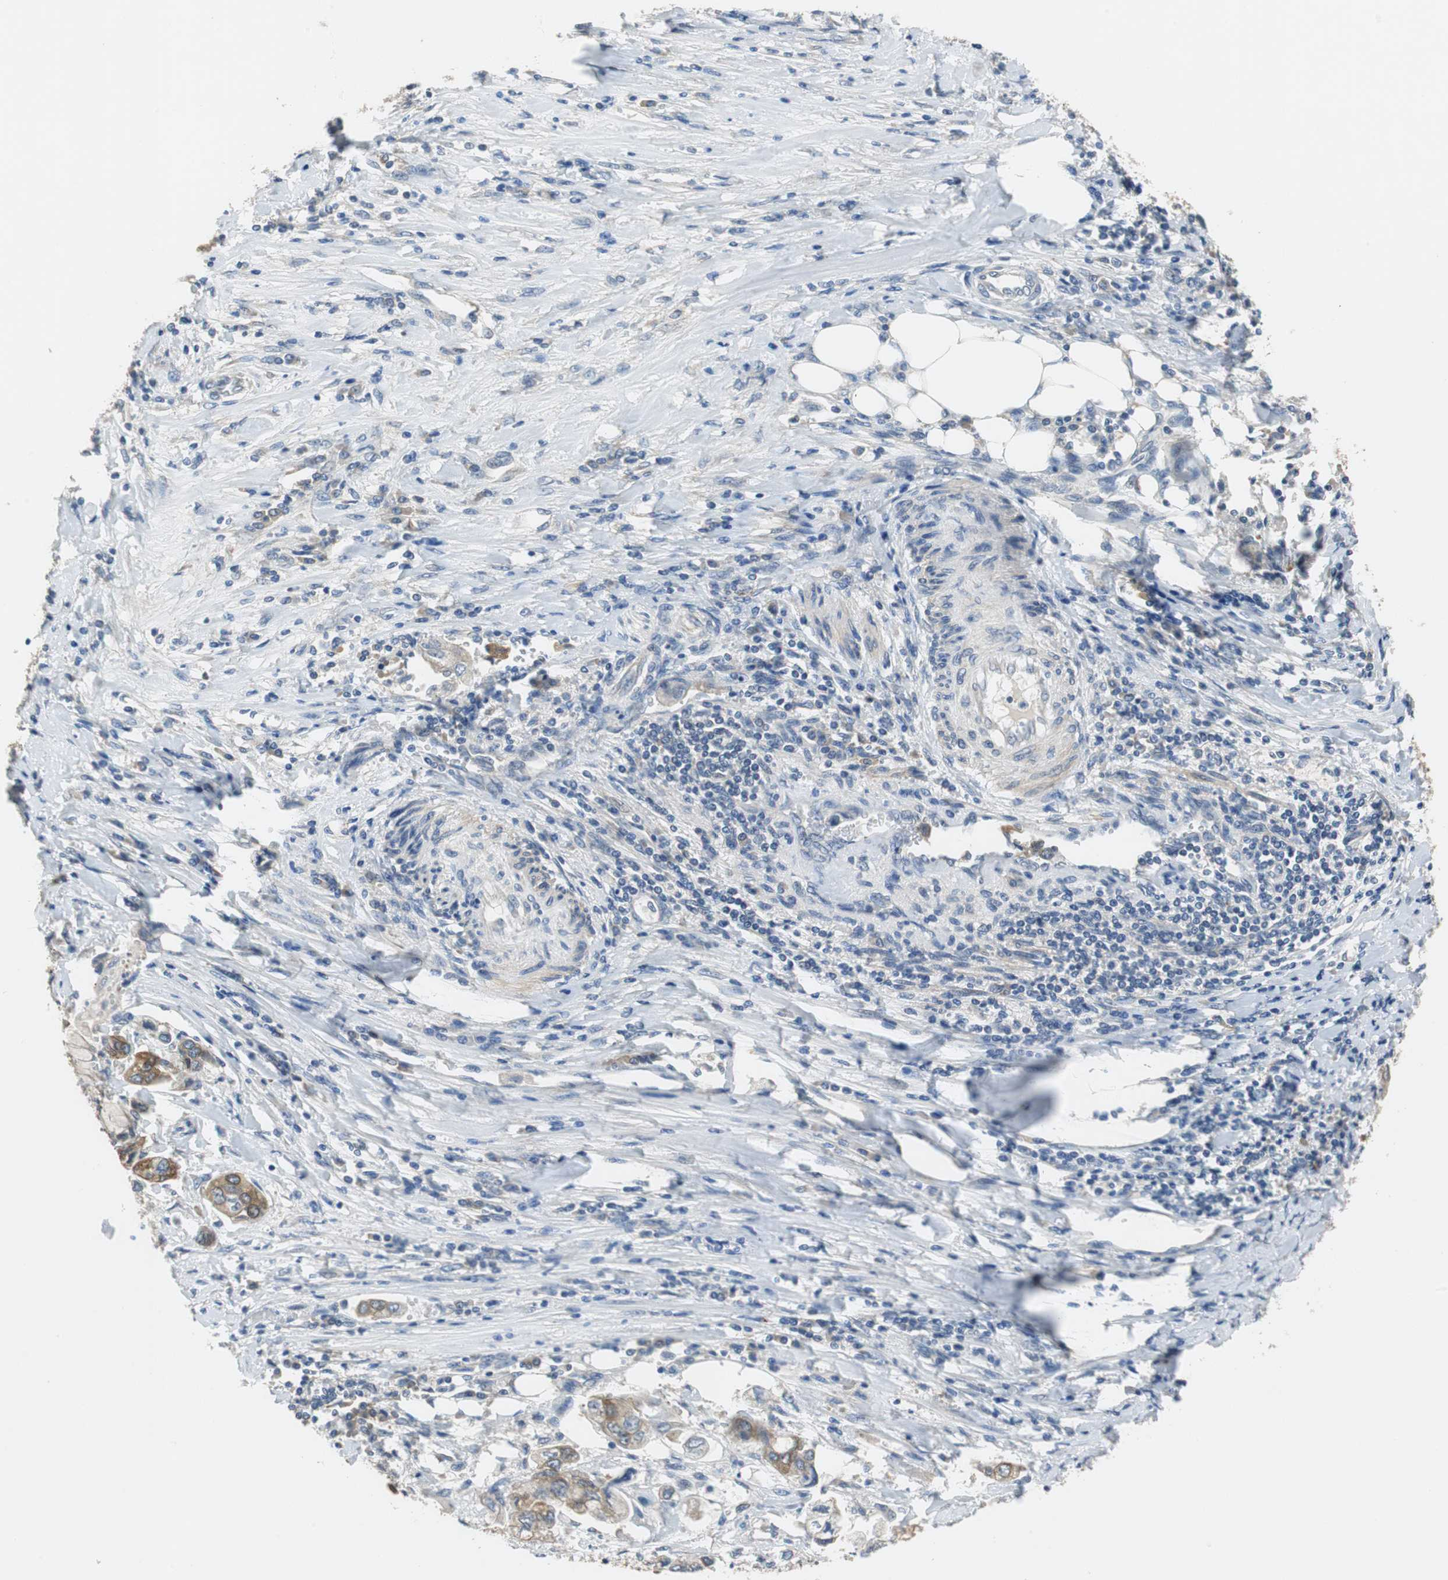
{"staining": {"intensity": "moderate", "quantity": ">75%", "location": "cytoplasmic/membranous"}, "tissue": "stomach cancer", "cell_type": "Tumor cells", "image_type": "cancer", "snomed": [{"axis": "morphology", "description": "Adenocarcinoma, NOS"}, {"axis": "topography", "description": "Stomach"}], "caption": "Stomach cancer (adenocarcinoma) was stained to show a protein in brown. There is medium levels of moderate cytoplasmic/membranous staining in about >75% of tumor cells.", "gene": "FADS2", "patient": {"sex": "male", "age": 62}}